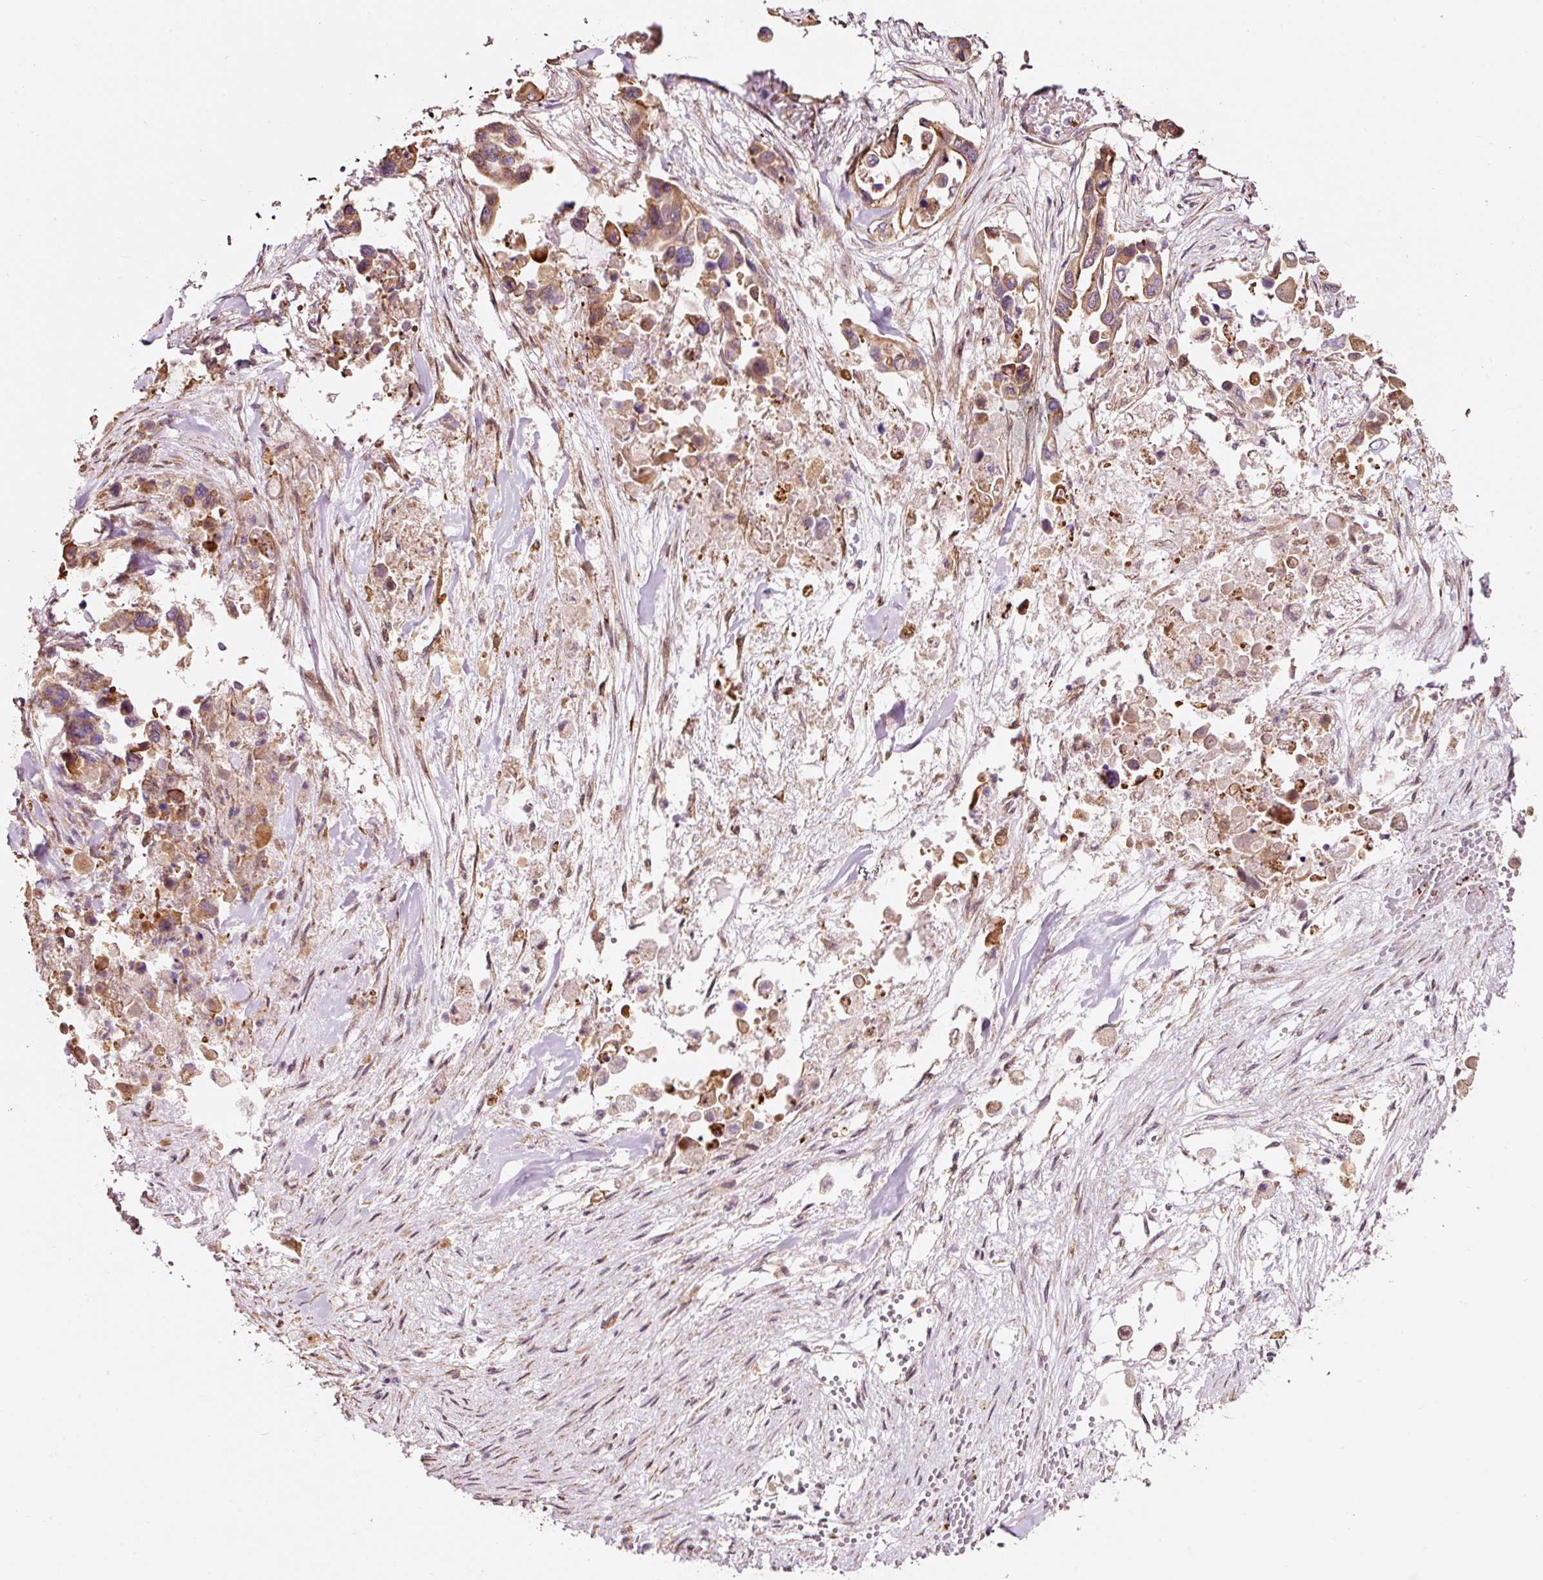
{"staining": {"intensity": "moderate", "quantity": ">75%", "location": "cytoplasmic/membranous"}, "tissue": "pancreatic cancer", "cell_type": "Tumor cells", "image_type": "cancer", "snomed": [{"axis": "morphology", "description": "Adenocarcinoma, NOS"}, {"axis": "topography", "description": "Pancreas"}], "caption": "Protein expression analysis of pancreatic adenocarcinoma reveals moderate cytoplasmic/membranous positivity in approximately >75% of tumor cells.", "gene": "ETF1", "patient": {"sex": "male", "age": 92}}